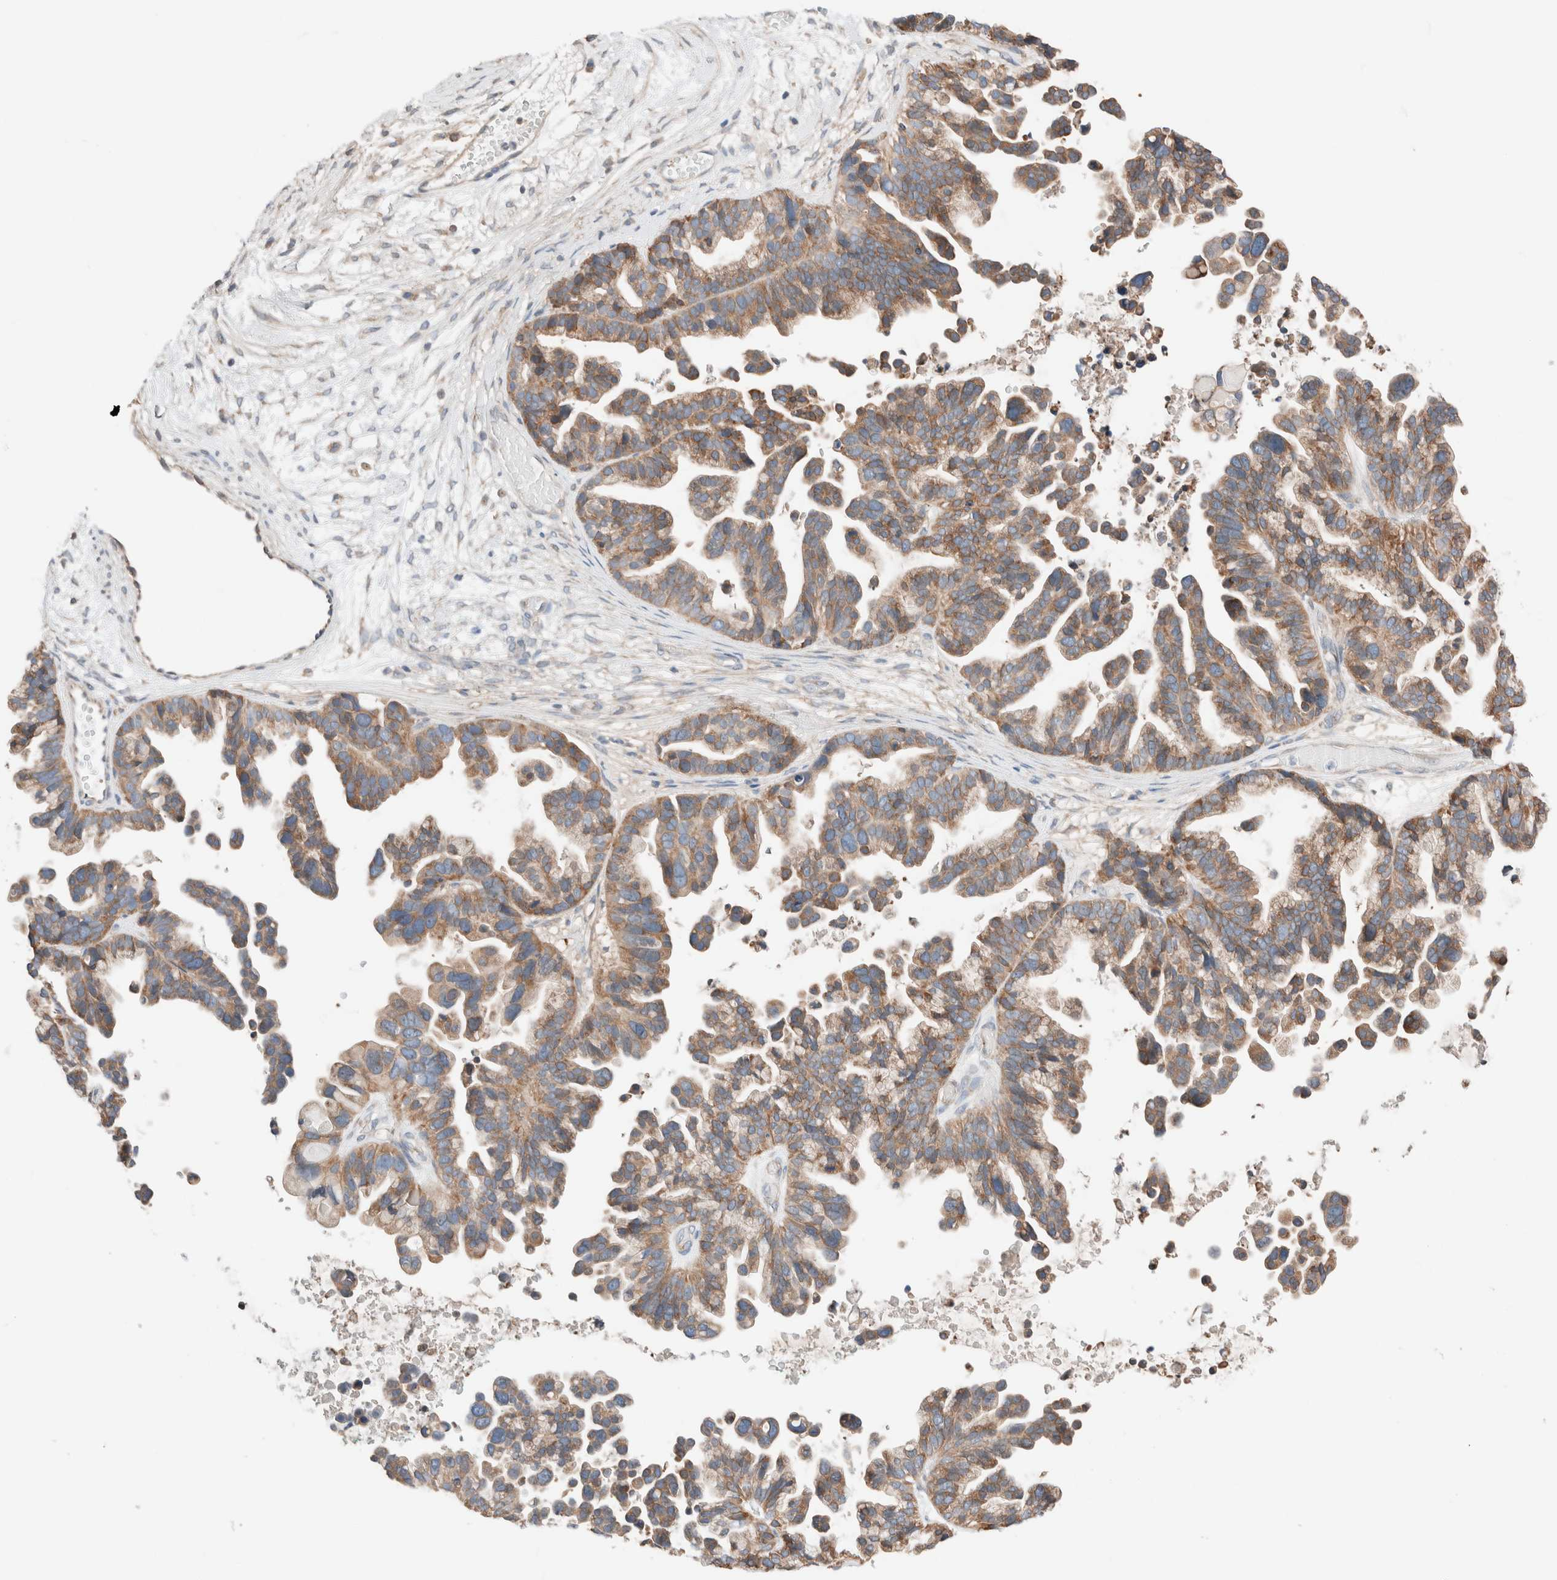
{"staining": {"intensity": "moderate", "quantity": ">75%", "location": "cytoplasmic/membranous"}, "tissue": "ovarian cancer", "cell_type": "Tumor cells", "image_type": "cancer", "snomed": [{"axis": "morphology", "description": "Cystadenocarcinoma, serous, NOS"}, {"axis": "topography", "description": "Ovary"}], "caption": "Serous cystadenocarcinoma (ovarian) stained with a brown dye displays moderate cytoplasmic/membranous positive positivity in about >75% of tumor cells.", "gene": "PCM1", "patient": {"sex": "female", "age": 56}}